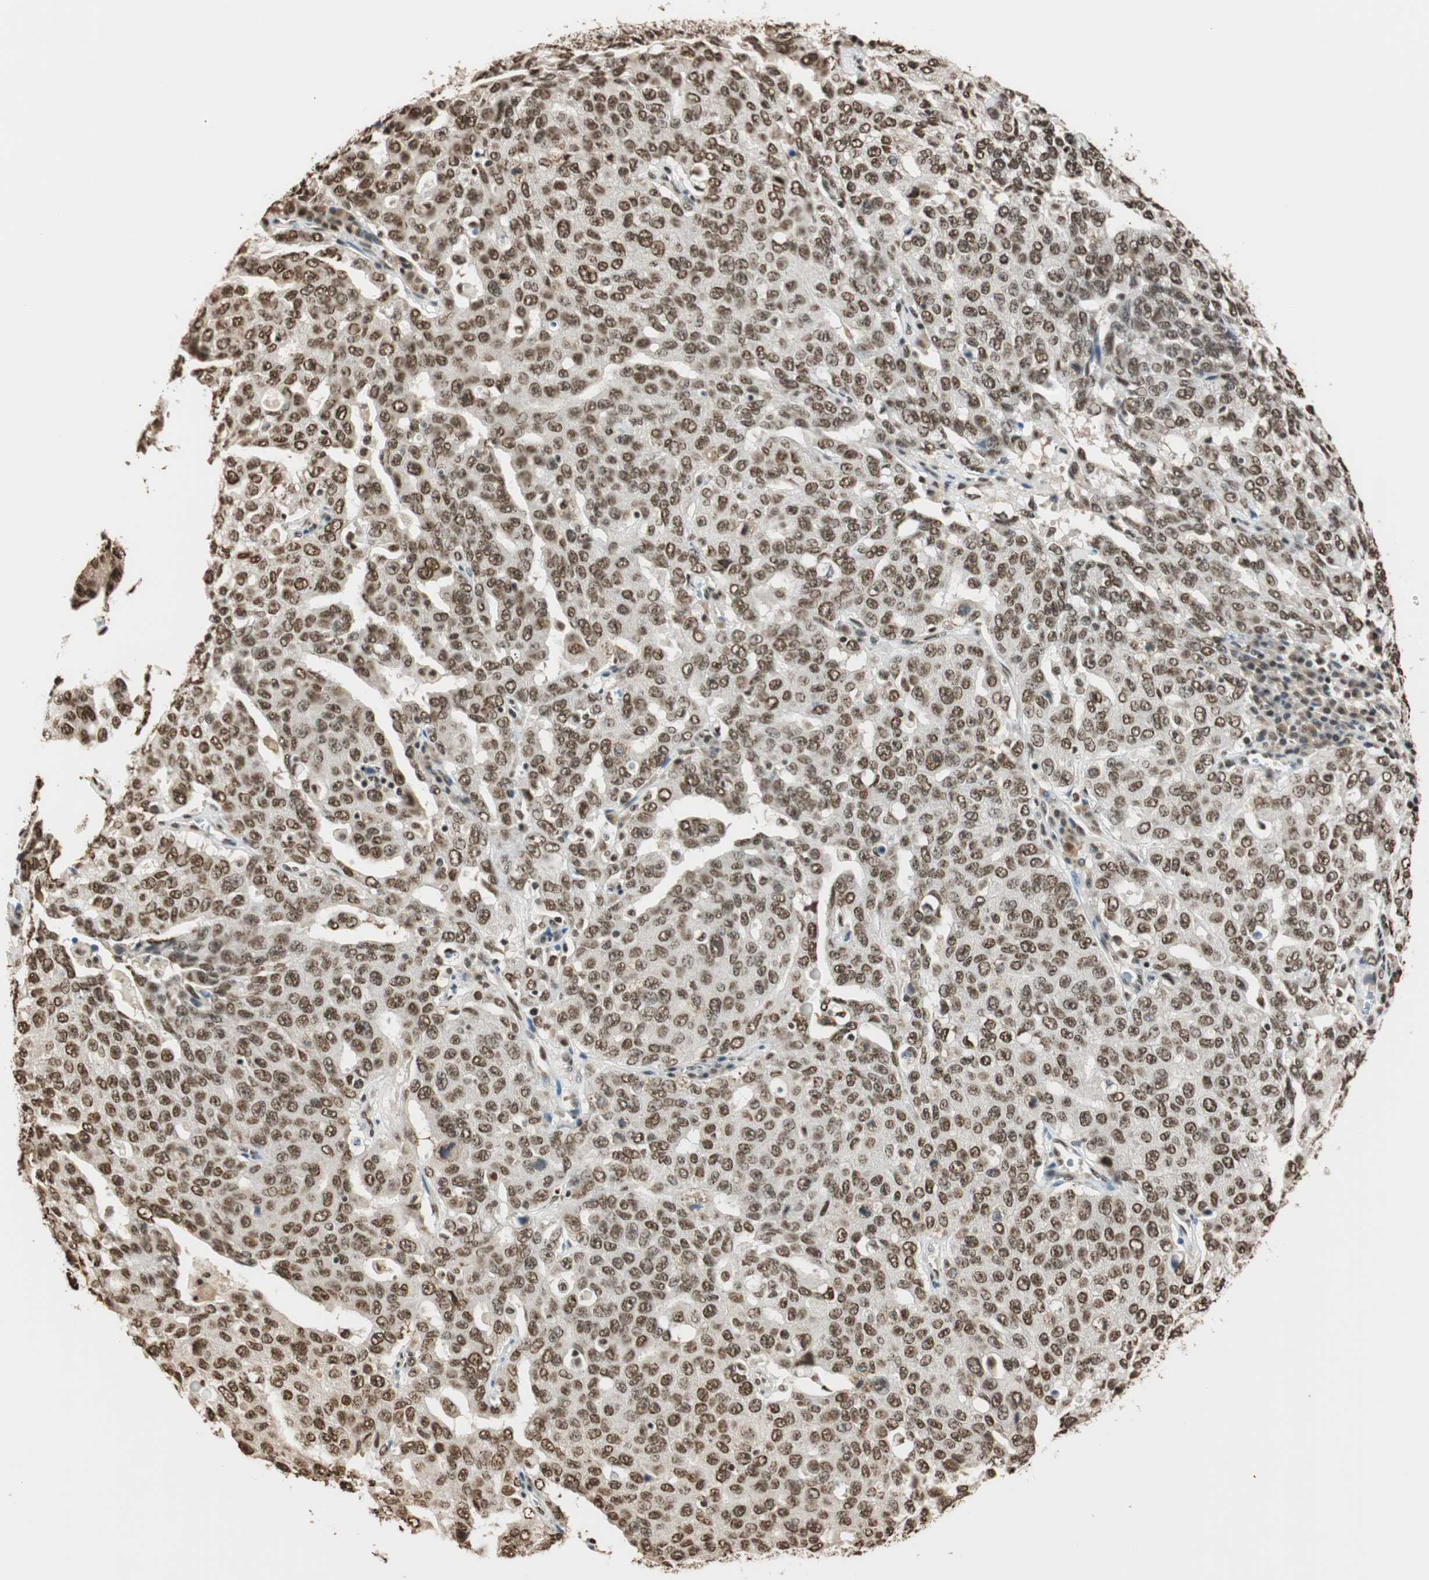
{"staining": {"intensity": "weak", "quantity": ">75%", "location": "nuclear"}, "tissue": "ovarian cancer", "cell_type": "Tumor cells", "image_type": "cancer", "snomed": [{"axis": "morphology", "description": "Carcinoma, endometroid"}, {"axis": "topography", "description": "Ovary"}], "caption": "Immunohistochemistry (IHC) photomicrograph of human ovarian cancer (endometroid carcinoma) stained for a protein (brown), which reveals low levels of weak nuclear positivity in approximately >75% of tumor cells.", "gene": "FANCG", "patient": {"sex": "female", "age": 62}}